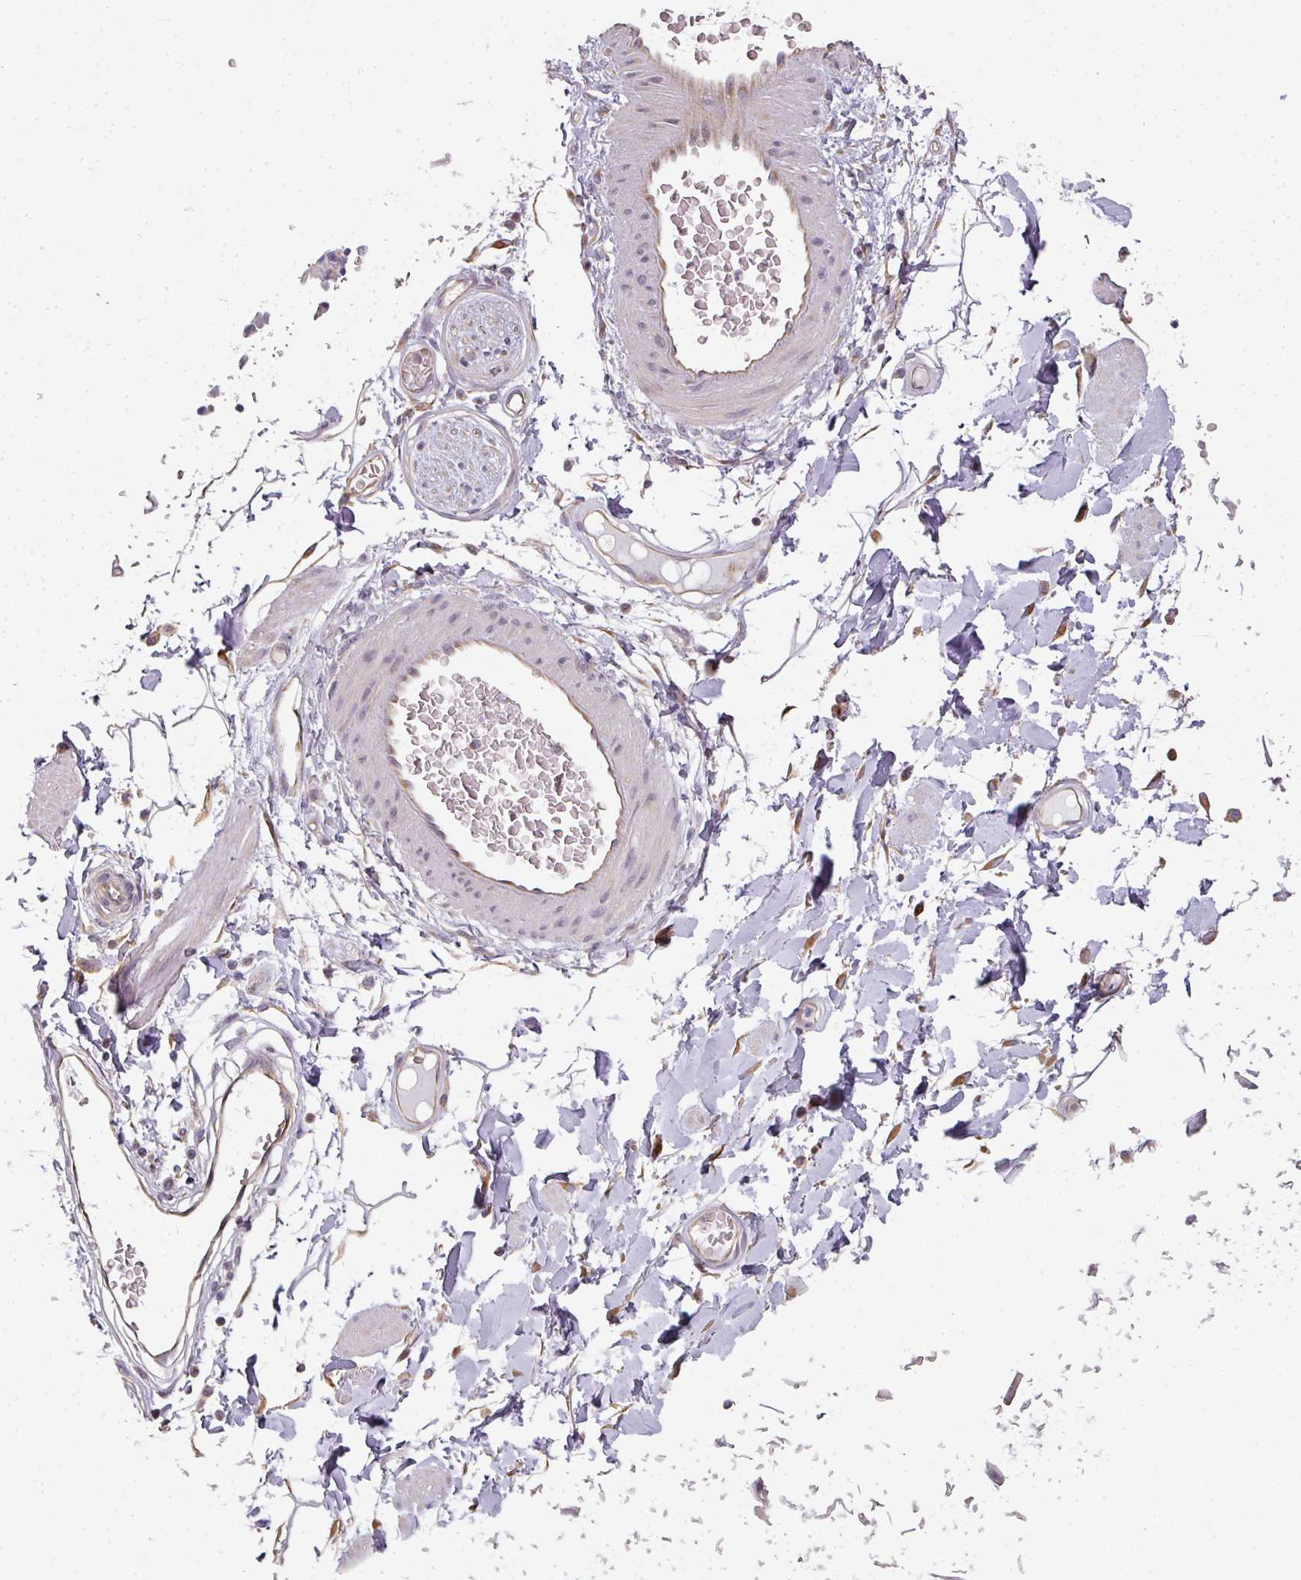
{"staining": {"intensity": "weak", "quantity": "25%-75%", "location": "cytoplasmic/membranous"}, "tissue": "adipose tissue", "cell_type": "Adipocytes", "image_type": "normal", "snomed": [{"axis": "morphology", "description": "Normal tissue, NOS"}, {"axis": "topography", "description": "Vulva"}, {"axis": "topography", "description": "Peripheral nerve tissue"}], "caption": "Benign adipose tissue was stained to show a protein in brown. There is low levels of weak cytoplasmic/membranous staining in about 25%-75% of adipocytes.", "gene": "ATP8B2", "patient": {"sex": "female", "age": 68}}